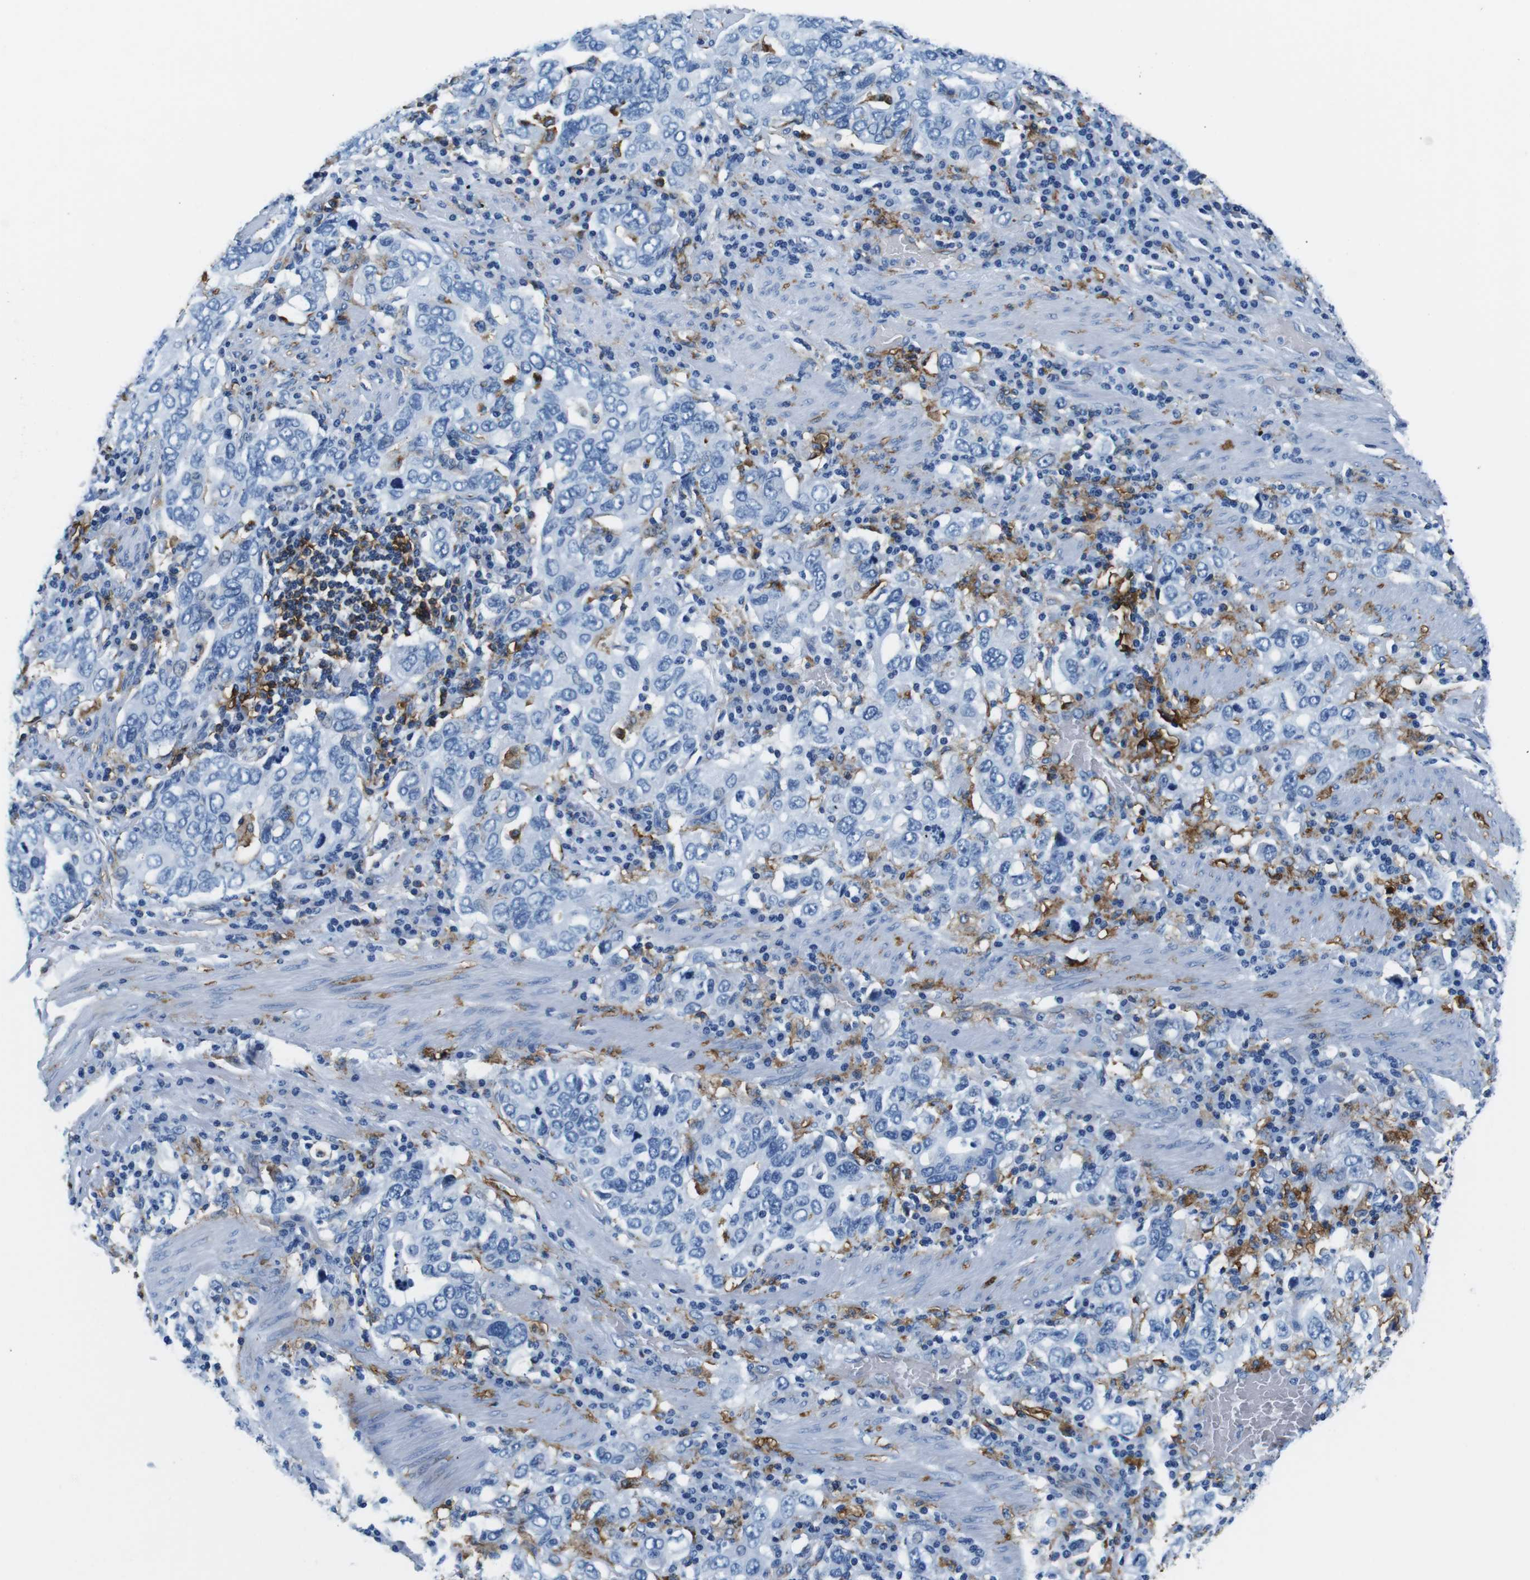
{"staining": {"intensity": "negative", "quantity": "none", "location": "none"}, "tissue": "stomach cancer", "cell_type": "Tumor cells", "image_type": "cancer", "snomed": [{"axis": "morphology", "description": "Adenocarcinoma, NOS"}, {"axis": "topography", "description": "Stomach, upper"}], "caption": "This is a photomicrograph of immunohistochemistry (IHC) staining of stomach cancer (adenocarcinoma), which shows no positivity in tumor cells.", "gene": "HLA-DRB1", "patient": {"sex": "male", "age": 62}}